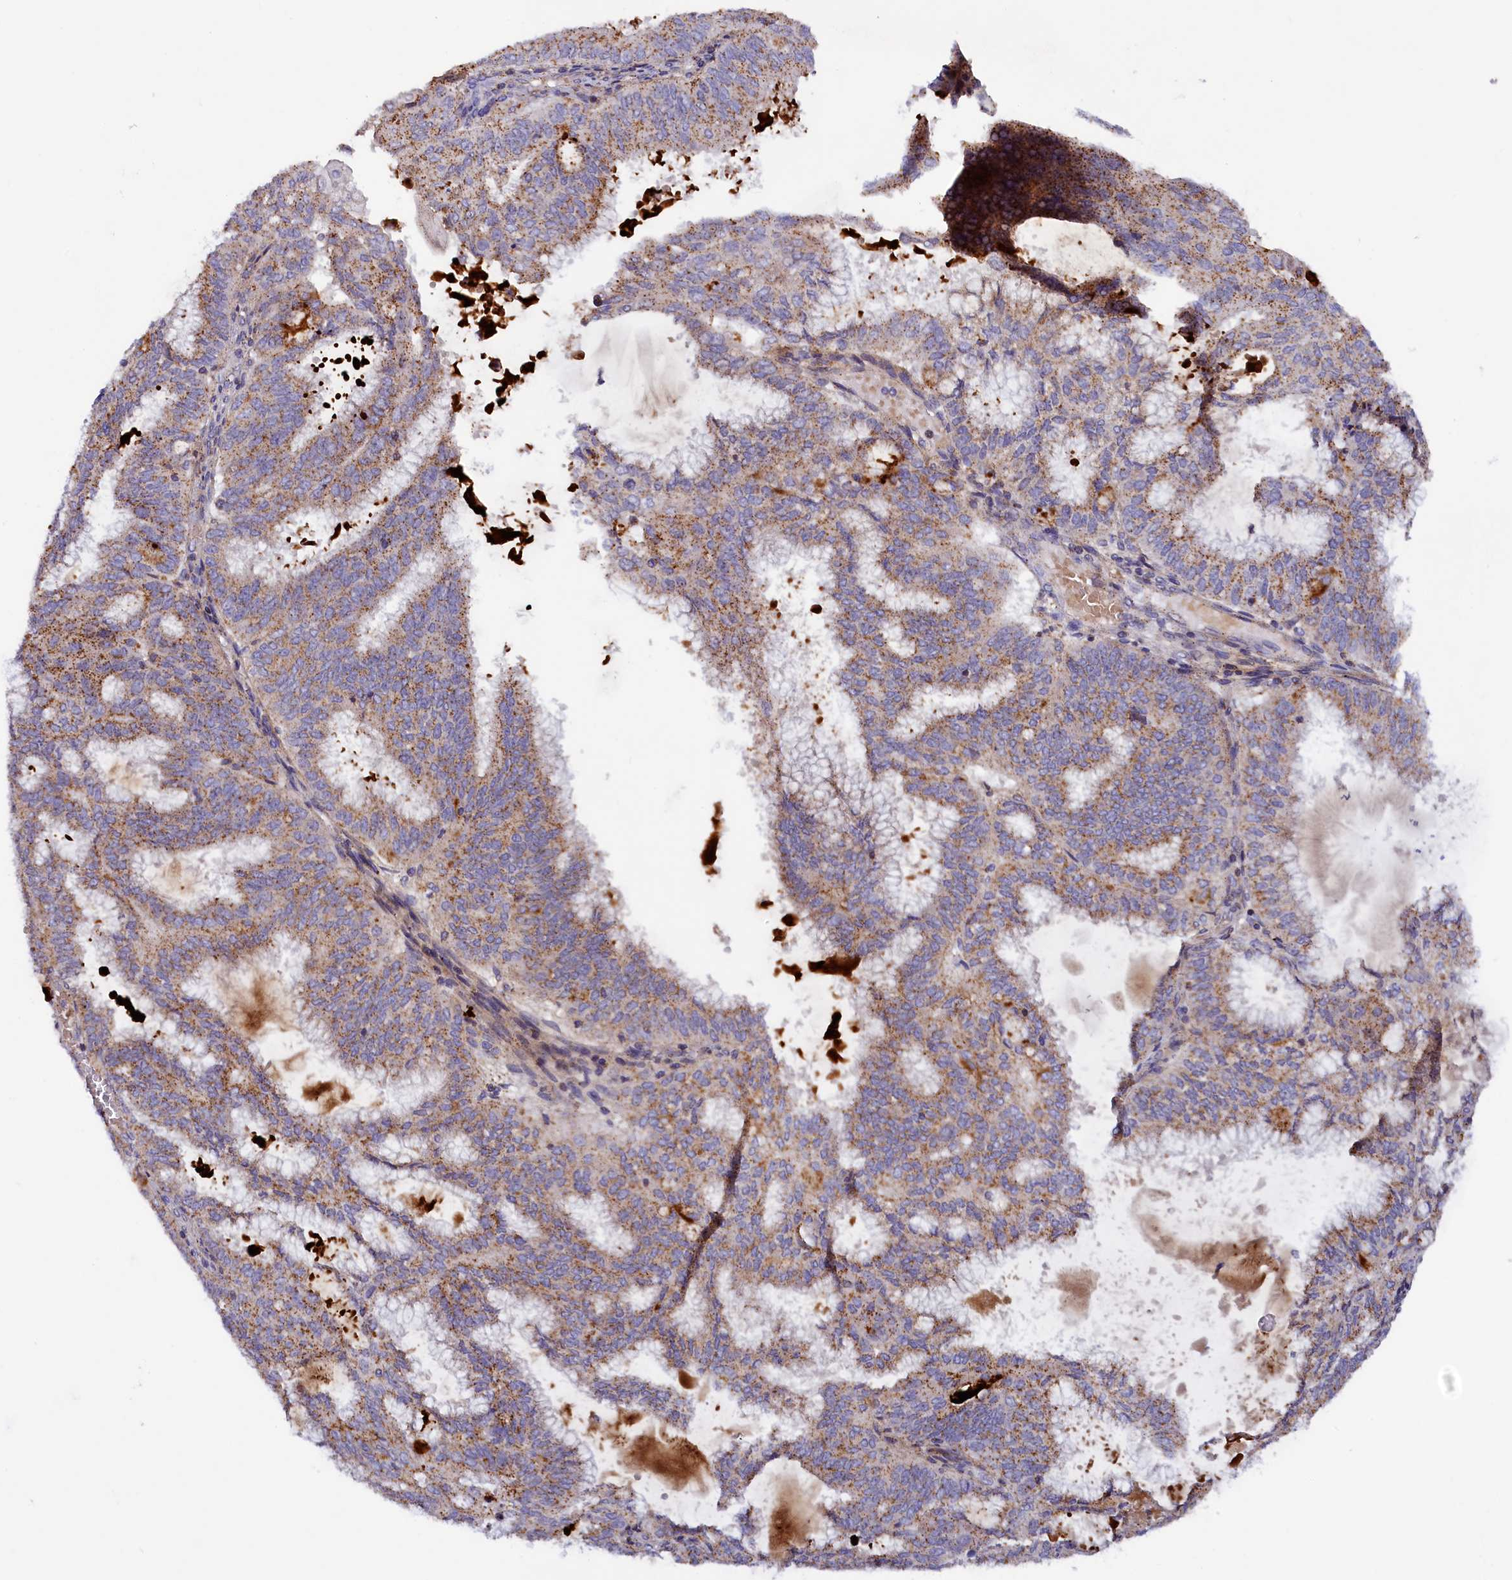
{"staining": {"intensity": "moderate", "quantity": ">75%", "location": "cytoplasmic/membranous"}, "tissue": "endometrial cancer", "cell_type": "Tumor cells", "image_type": "cancer", "snomed": [{"axis": "morphology", "description": "Adenocarcinoma, NOS"}, {"axis": "topography", "description": "Endometrium"}], "caption": "Immunohistochemical staining of endometrial cancer (adenocarcinoma) displays moderate cytoplasmic/membranous protein staining in about >75% of tumor cells.", "gene": "HYKK", "patient": {"sex": "female", "age": 49}}